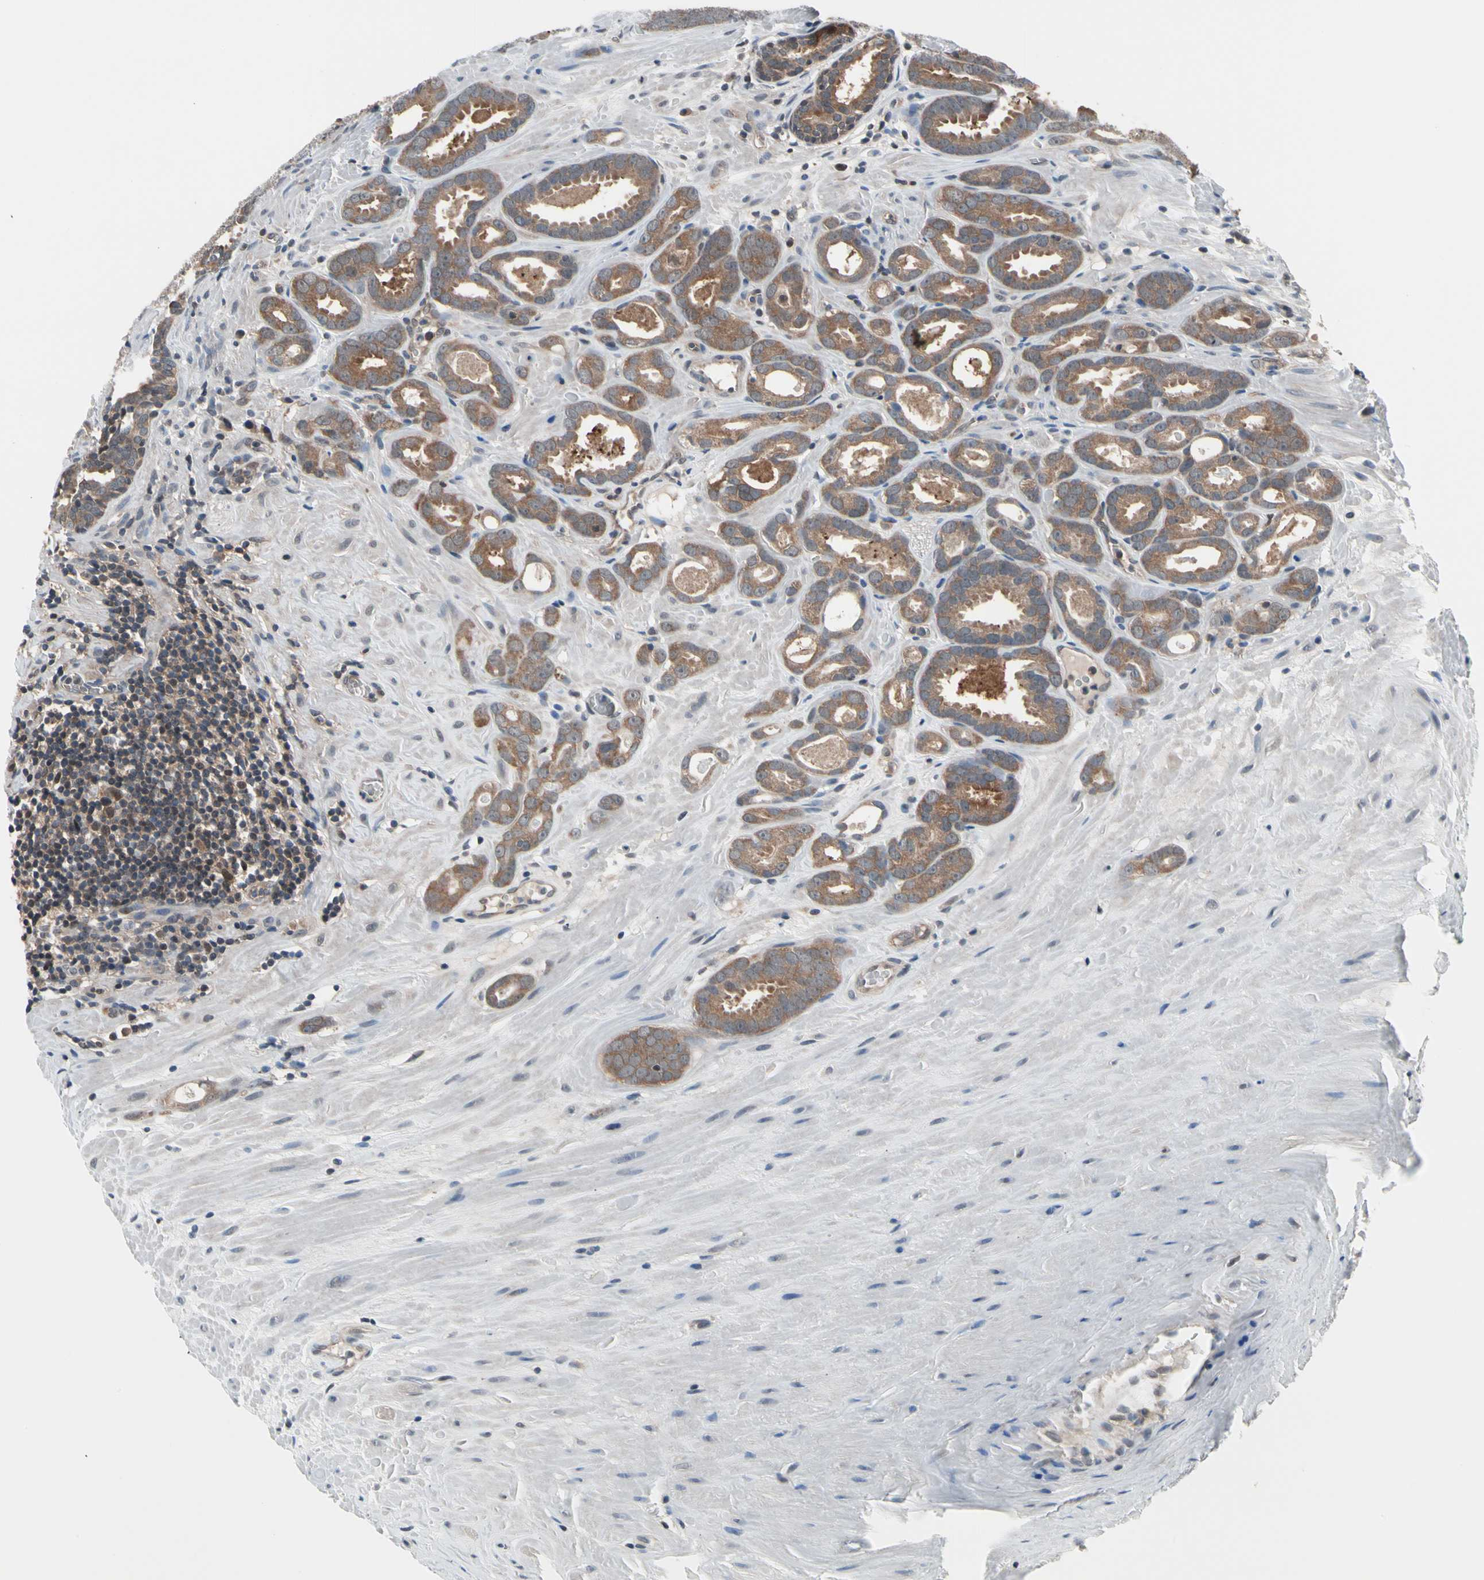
{"staining": {"intensity": "moderate", "quantity": ">75%", "location": "cytoplasmic/membranous"}, "tissue": "prostate cancer", "cell_type": "Tumor cells", "image_type": "cancer", "snomed": [{"axis": "morphology", "description": "Adenocarcinoma, Low grade"}, {"axis": "topography", "description": "Prostate"}], "caption": "A high-resolution photomicrograph shows immunohistochemistry staining of prostate cancer (adenocarcinoma (low-grade)), which exhibits moderate cytoplasmic/membranous staining in approximately >75% of tumor cells.", "gene": "PSMA2", "patient": {"sex": "male", "age": 57}}